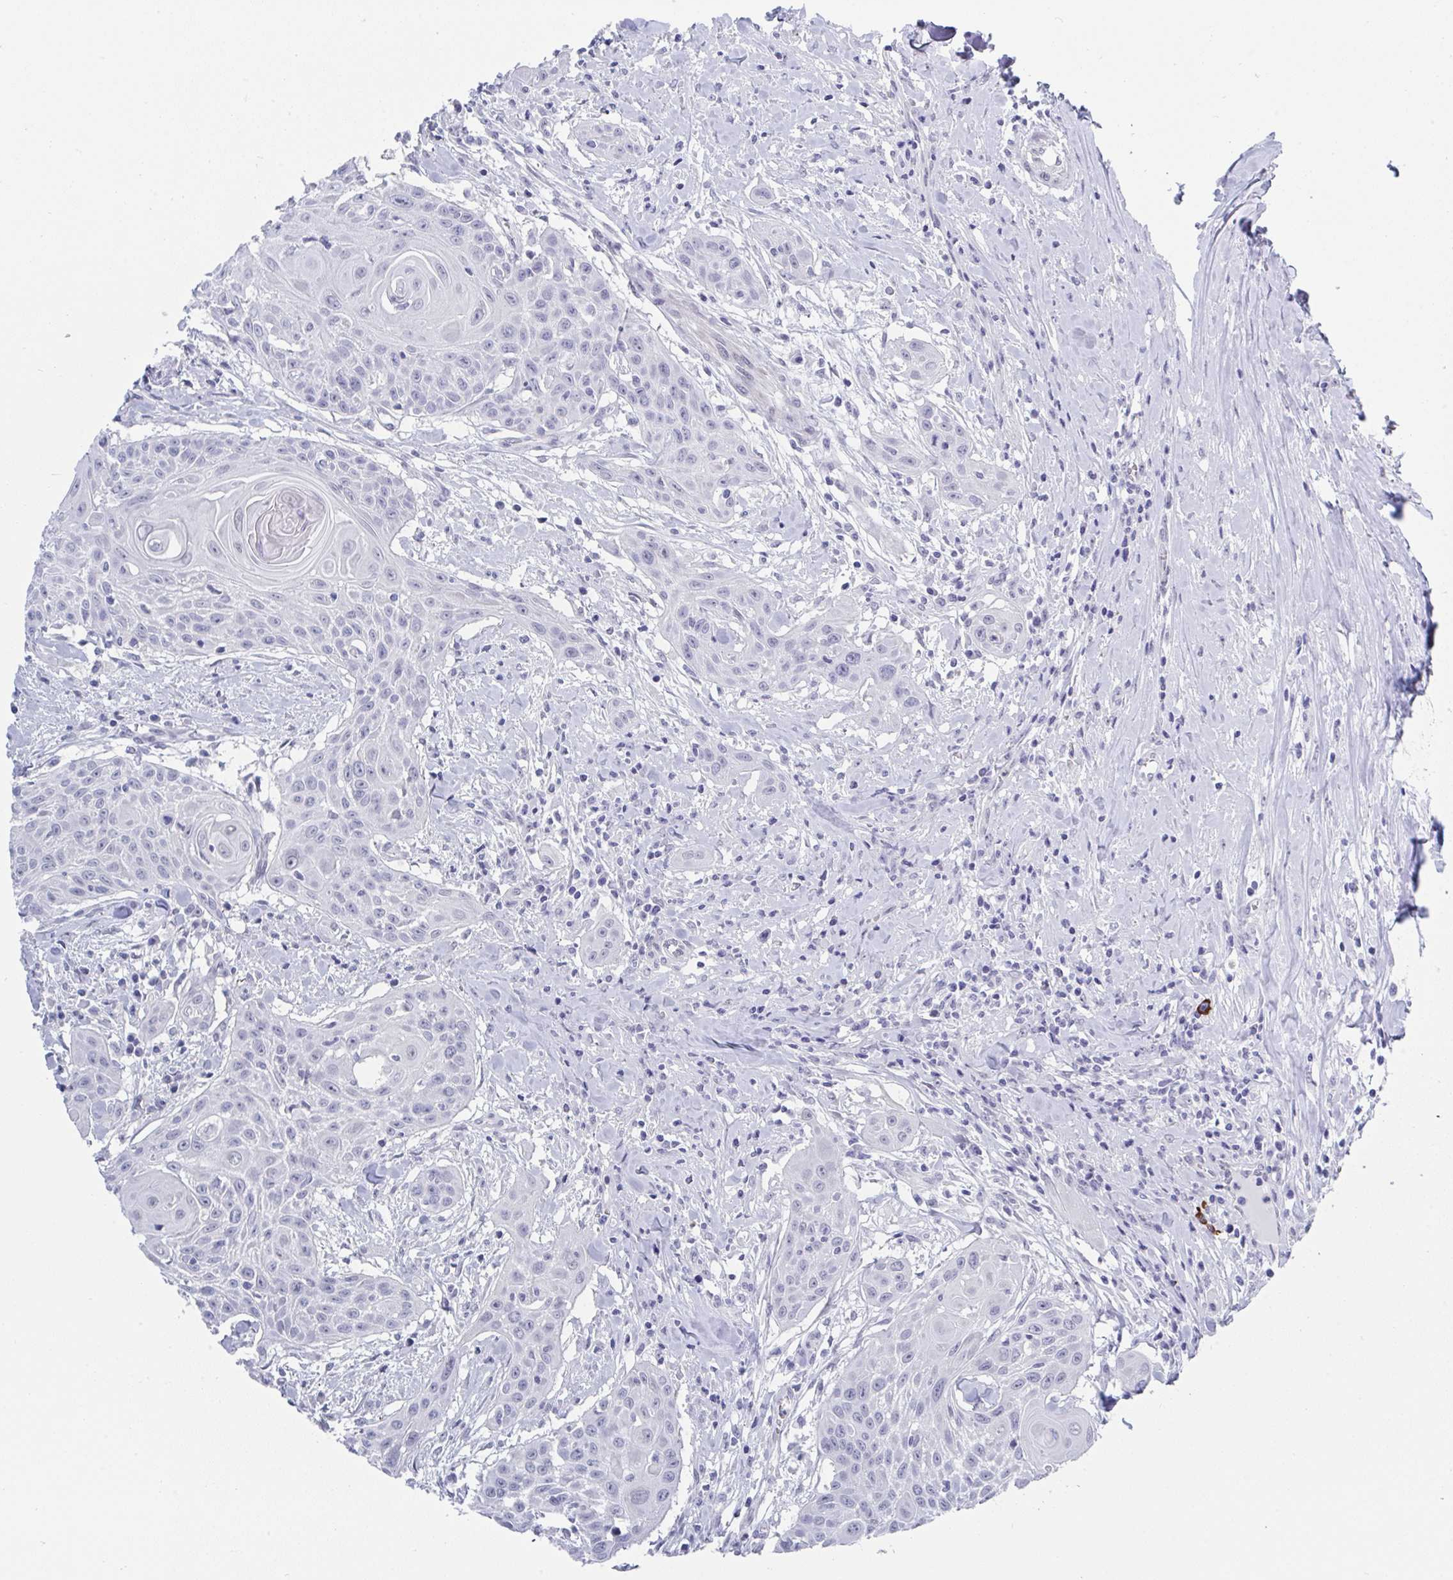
{"staining": {"intensity": "negative", "quantity": "none", "location": "none"}, "tissue": "head and neck cancer", "cell_type": "Tumor cells", "image_type": "cancer", "snomed": [{"axis": "morphology", "description": "Squamous cell carcinoma, NOS"}, {"axis": "topography", "description": "Lymph node"}, {"axis": "topography", "description": "Salivary gland"}, {"axis": "topography", "description": "Head-Neck"}], "caption": "Squamous cell carcinoma (head and neck) was stained to show a protein in brown. There is no significant positivity in tumor cells.", "gene": "MFSD4A", "patient": {"sex": "female", "age": 74}}